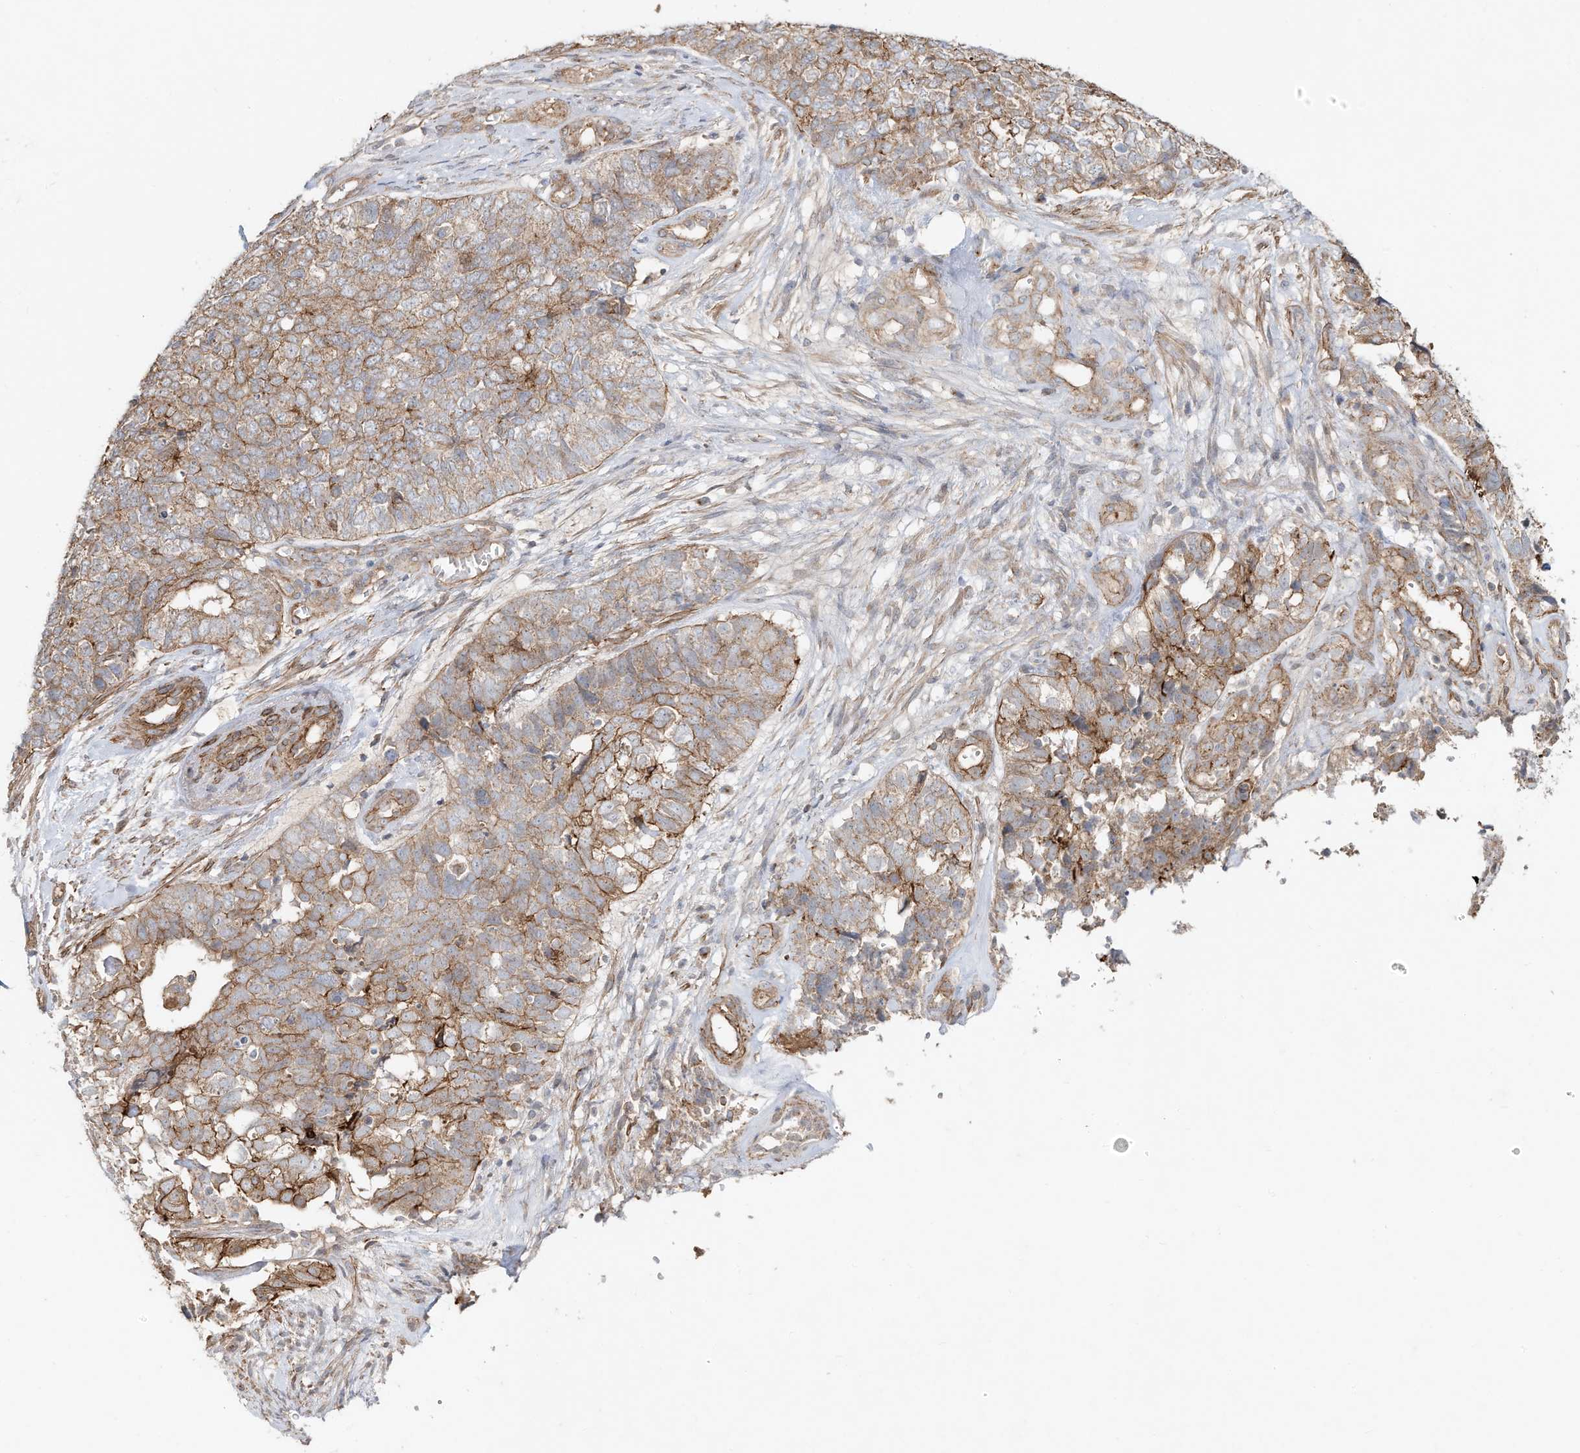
{"staining": {"intensity": "moderate", "quantity": ">75%", "location": "cytoplasmic/membranous"}, "tissue": "cervical cancer", "cell_type": "Tumor cells", "image_type": "cancer", "snomed": [{"axis": "morphology", "description": "Squamous cell carcinoma, NOS"}, {"axis": "topography", "description": "Cervix"}], "caption": "A micrograph showing moderate cytoplasmic/membranous staining in approximately >75% of tumor cells in cervical cancer (squamous cell carcinoma), as visualized by brown immunohistochemical staining.", "gene": "HTR5A", "patient": {"sex": "female", "age": 63}}